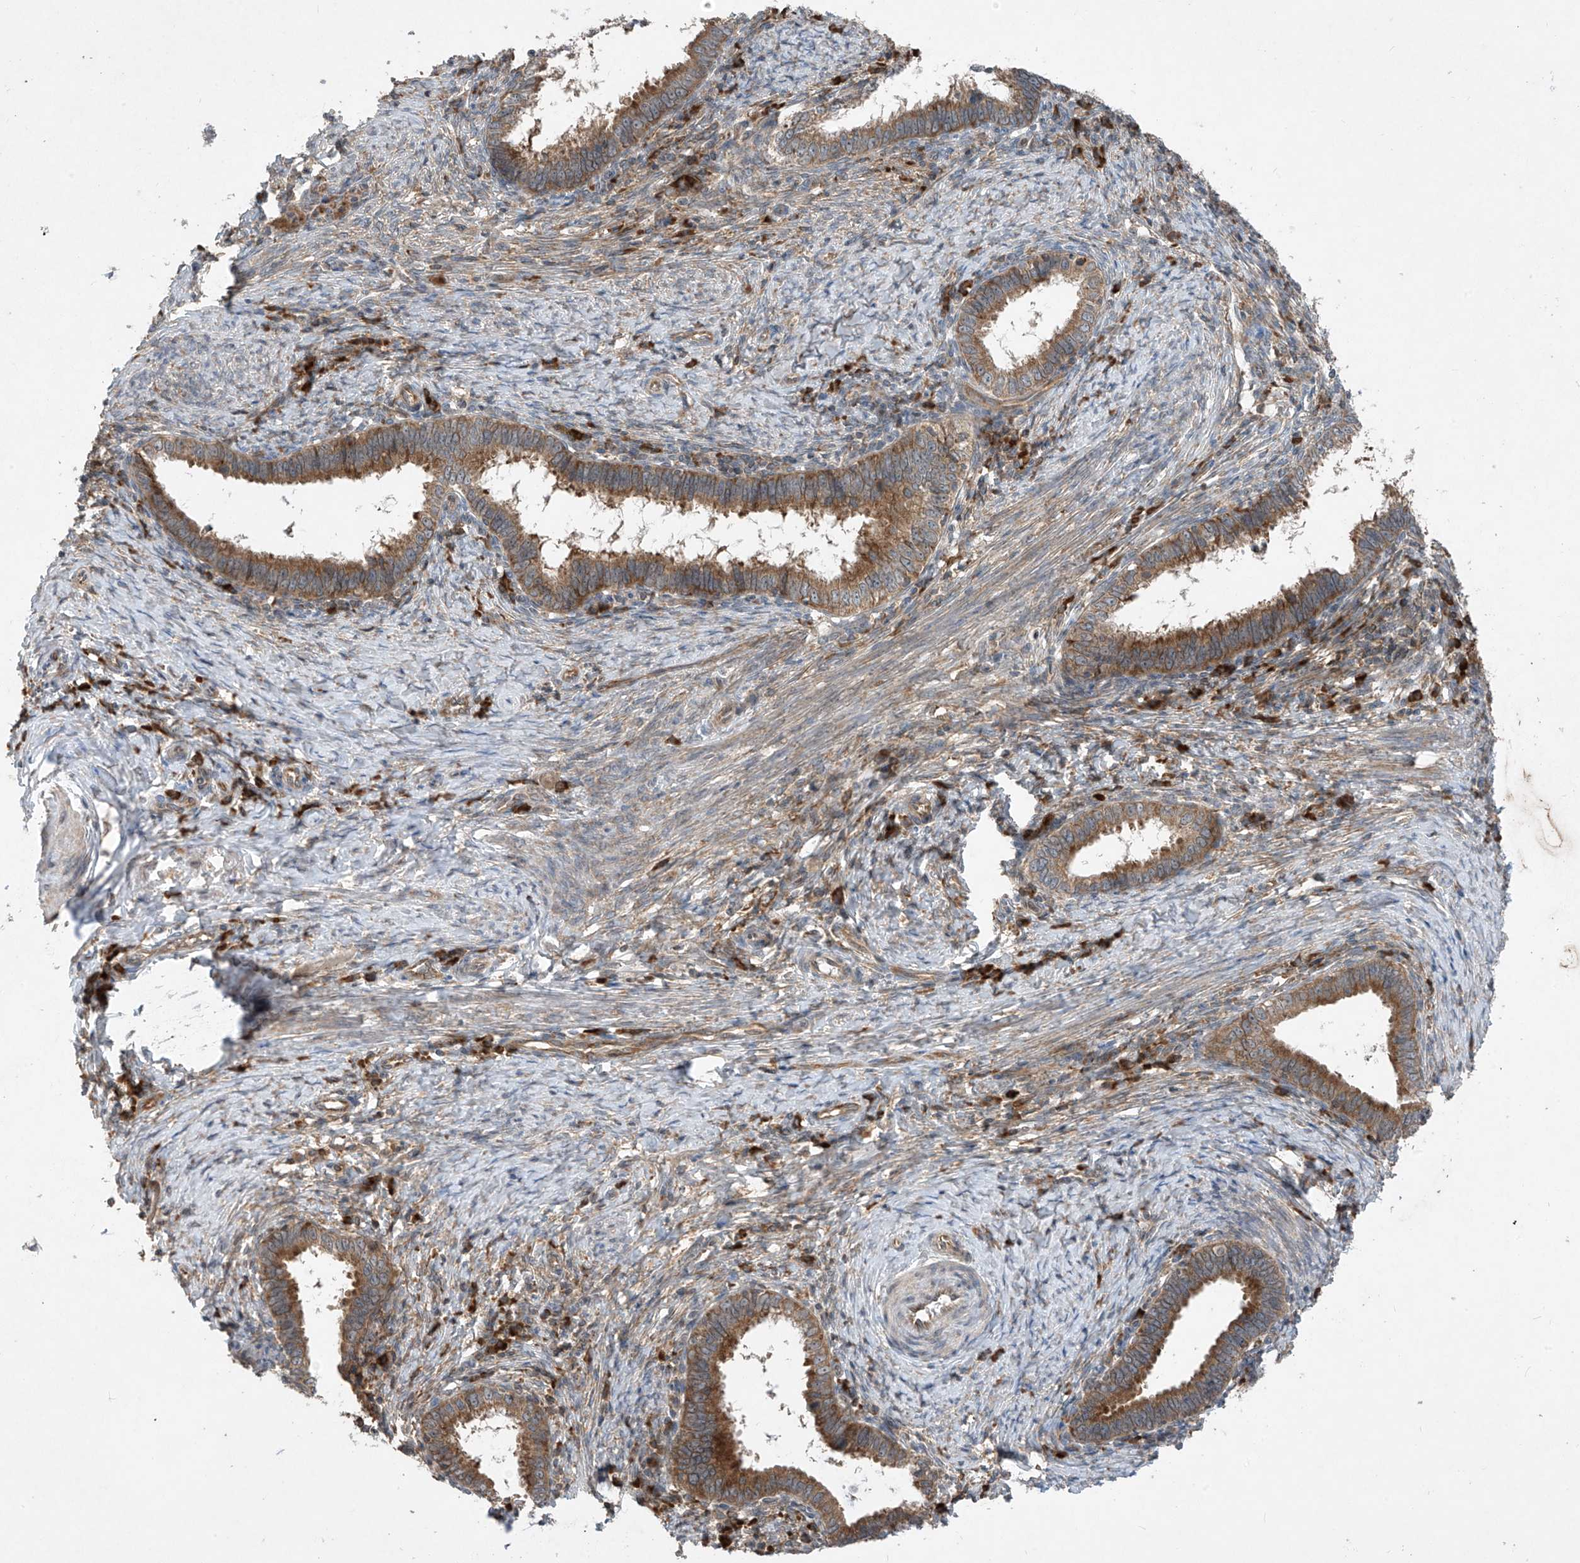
{"staining": {"intensity": "moderate", "quantity": ">75%", "location": "cytoplasmic/membranous"}, "tissue": "cervical cancer", "cell_type": "Tumor cells", "image_type": "cancer", "snomed": [{"axis": "morphology", "description": "Adenocarcinoma, NOS"}, {"axis": "topography", "description": "Cervix"}], "caption": "DAB (3,3'-diaminobenzidine) immunohistochemical staining of cervical cancer (adenocarcinoma) demonstrates moderate cytoplasmic/membranous protein staining in approximately >75% of tumor cells.", "gene": "RPL34", "patient": {"sex": "female", "age": 36}}